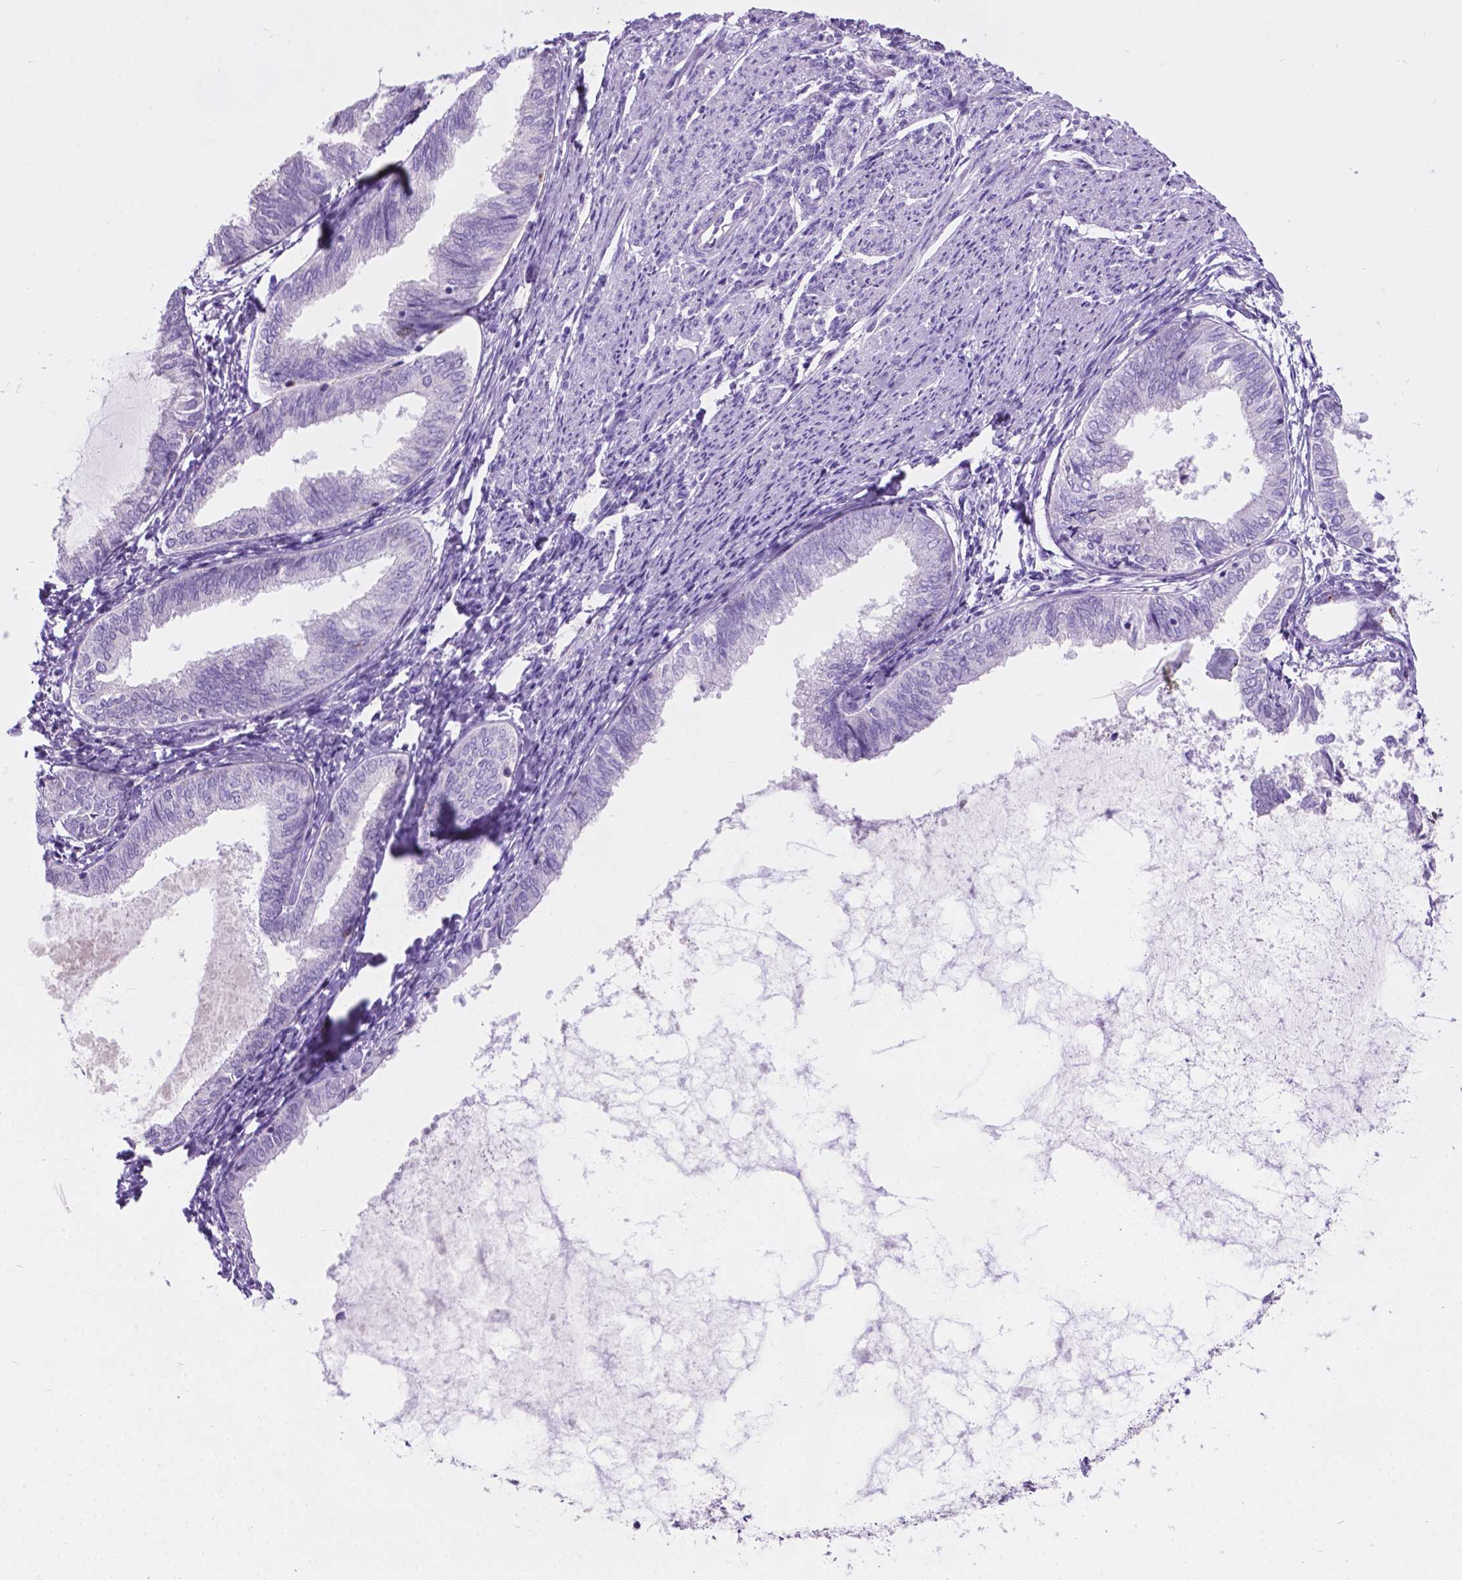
{"staining": {"intensity": "negative", "quantity": "none", "location": "none"}, "tissue": "endometrial cancer", "cell_type": "Tumor cells", "image_type": "cancer", "snomed": [{"axis": "morphology", "description": "Adenocarcinoma, NOS"}, {"axis": "topography", "description": "Endometrium"}], "caption": "Tumor cells show no significant expression in endometrial cancer. (Stains: DAB immunohistochemistry (IHC) with hematoxylin counter stain, Microscopy: brightfield microscopy at high magnification).", "gene": "GRIN2B", "patient": {"sex": "female", "age": 68}}